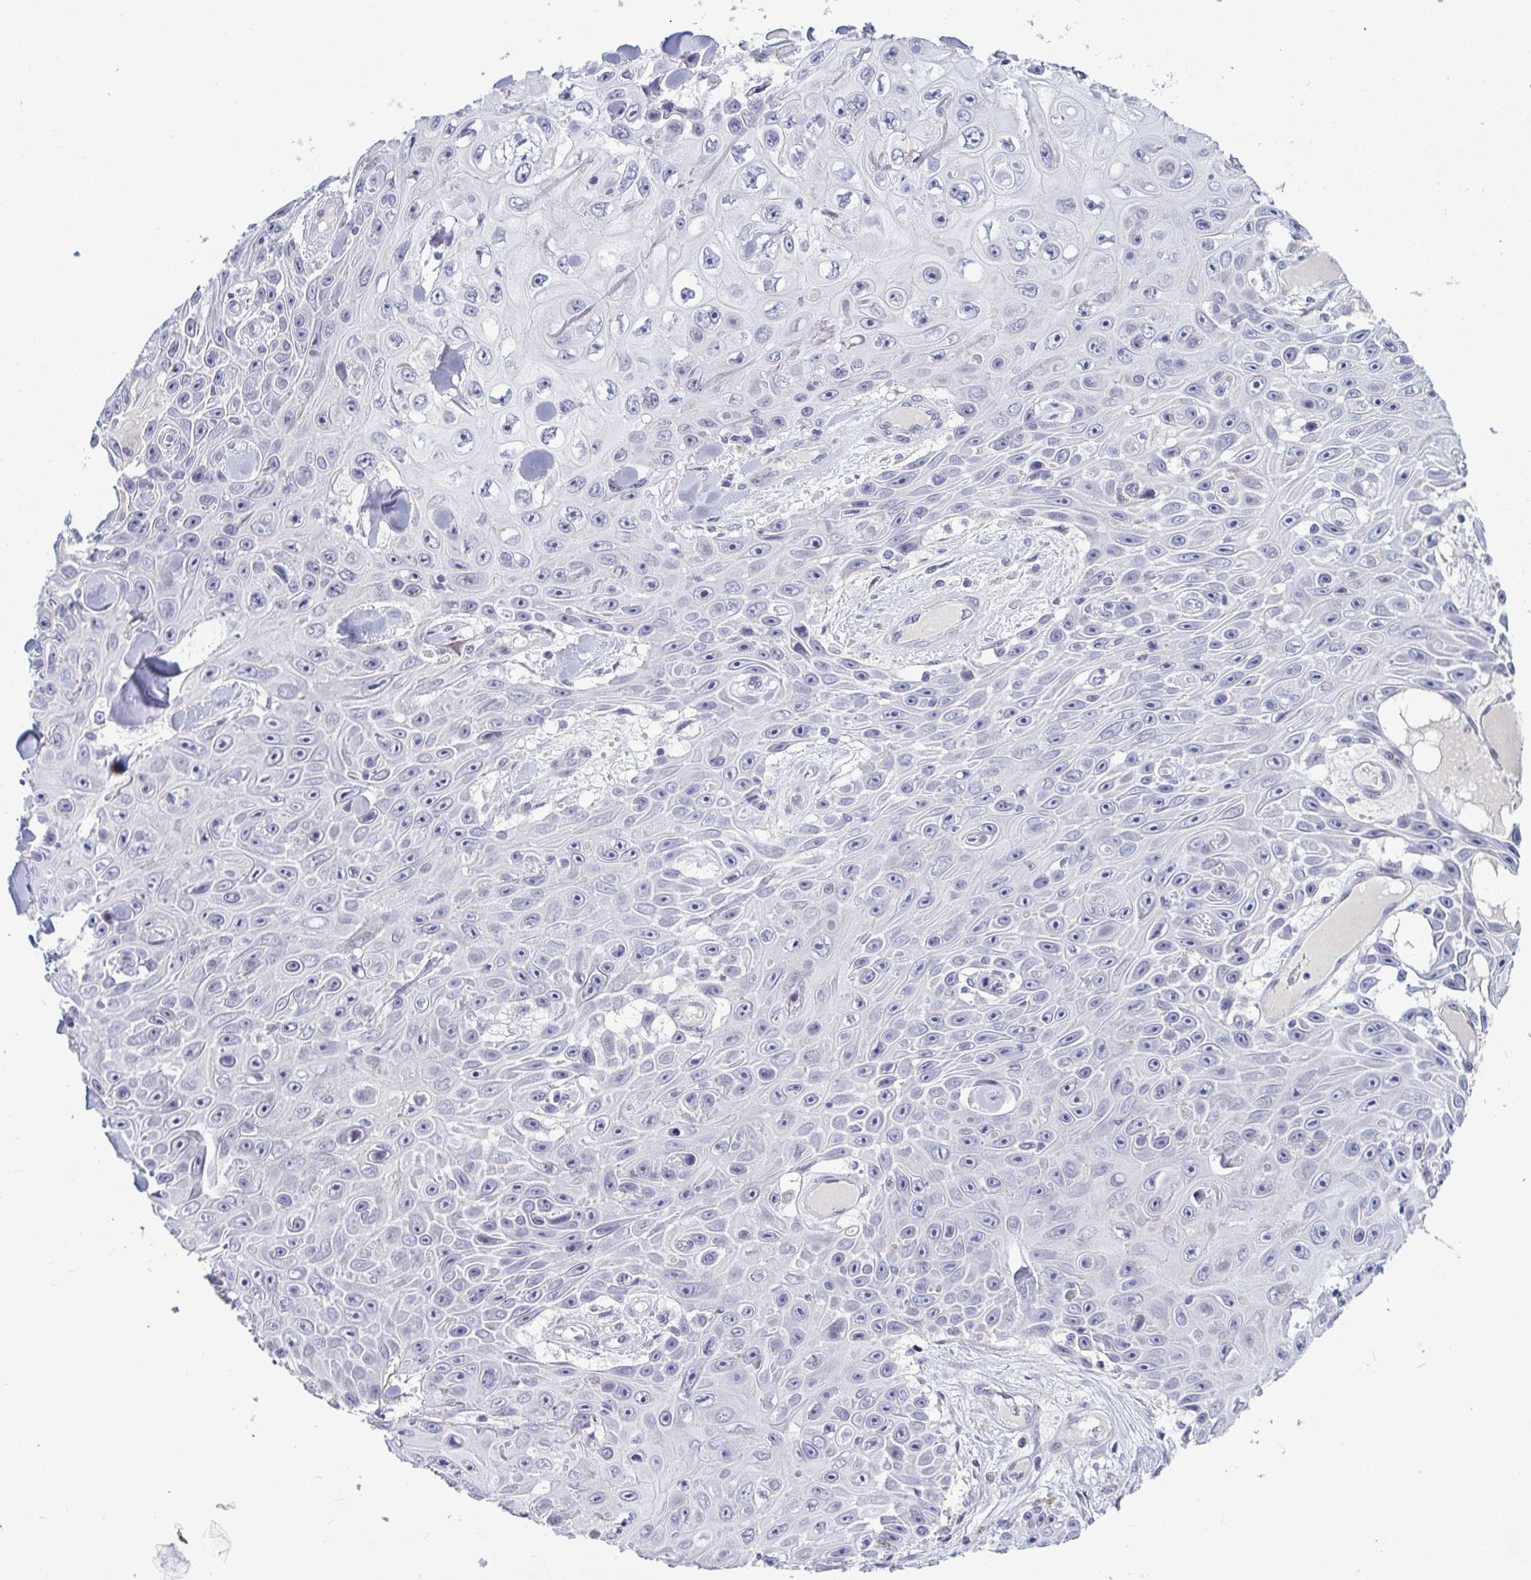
{"staining": {"intensity": "negative", "quantity": "none", "location": "none"}, "tissue": "skin cancer", "cell_type": "Tumor cells", "image_type": "cancer", "snomed": [{"axis": "morphology", "description": "Squamous cell carcinoma, NOS"}, {"axis": "topography", "description": "Skin"}], "caption": "Micrograph shows no significant protein positivity in tumor cells of skin cancer.", "gene": "TCEAL8", "patient": {"sex": "male", "age": 82}}